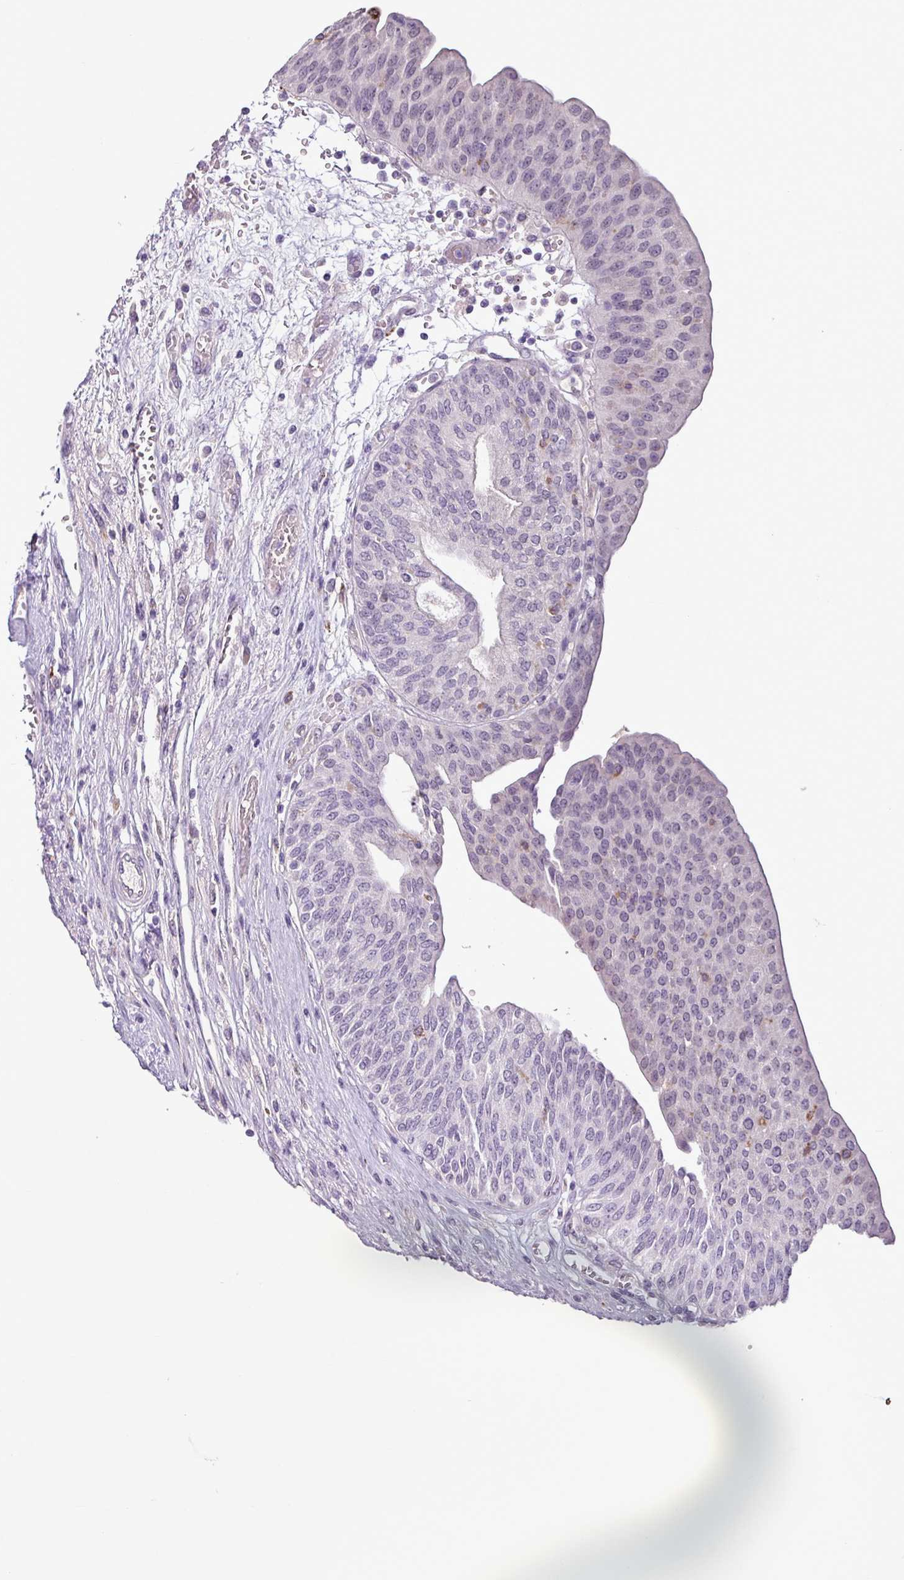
{"staining": {"intensity": "negative", "quantity": "none", "location": "none"}, "tissue": "urothelial cancer", "cell_type": "Tumor cells", "image_type": "cancer", "snomed": [{"axis": "morphology", "description": "Urothelial carcinoma, High grade"}, {"axis": "topography", "description": "Urinary bladder"}], "caption": "Image shows no protein expression in tumor cells of urothelial cancer tissue.", "gene": "C9orf24", "patient": {"sex": "female", "age": 79}}